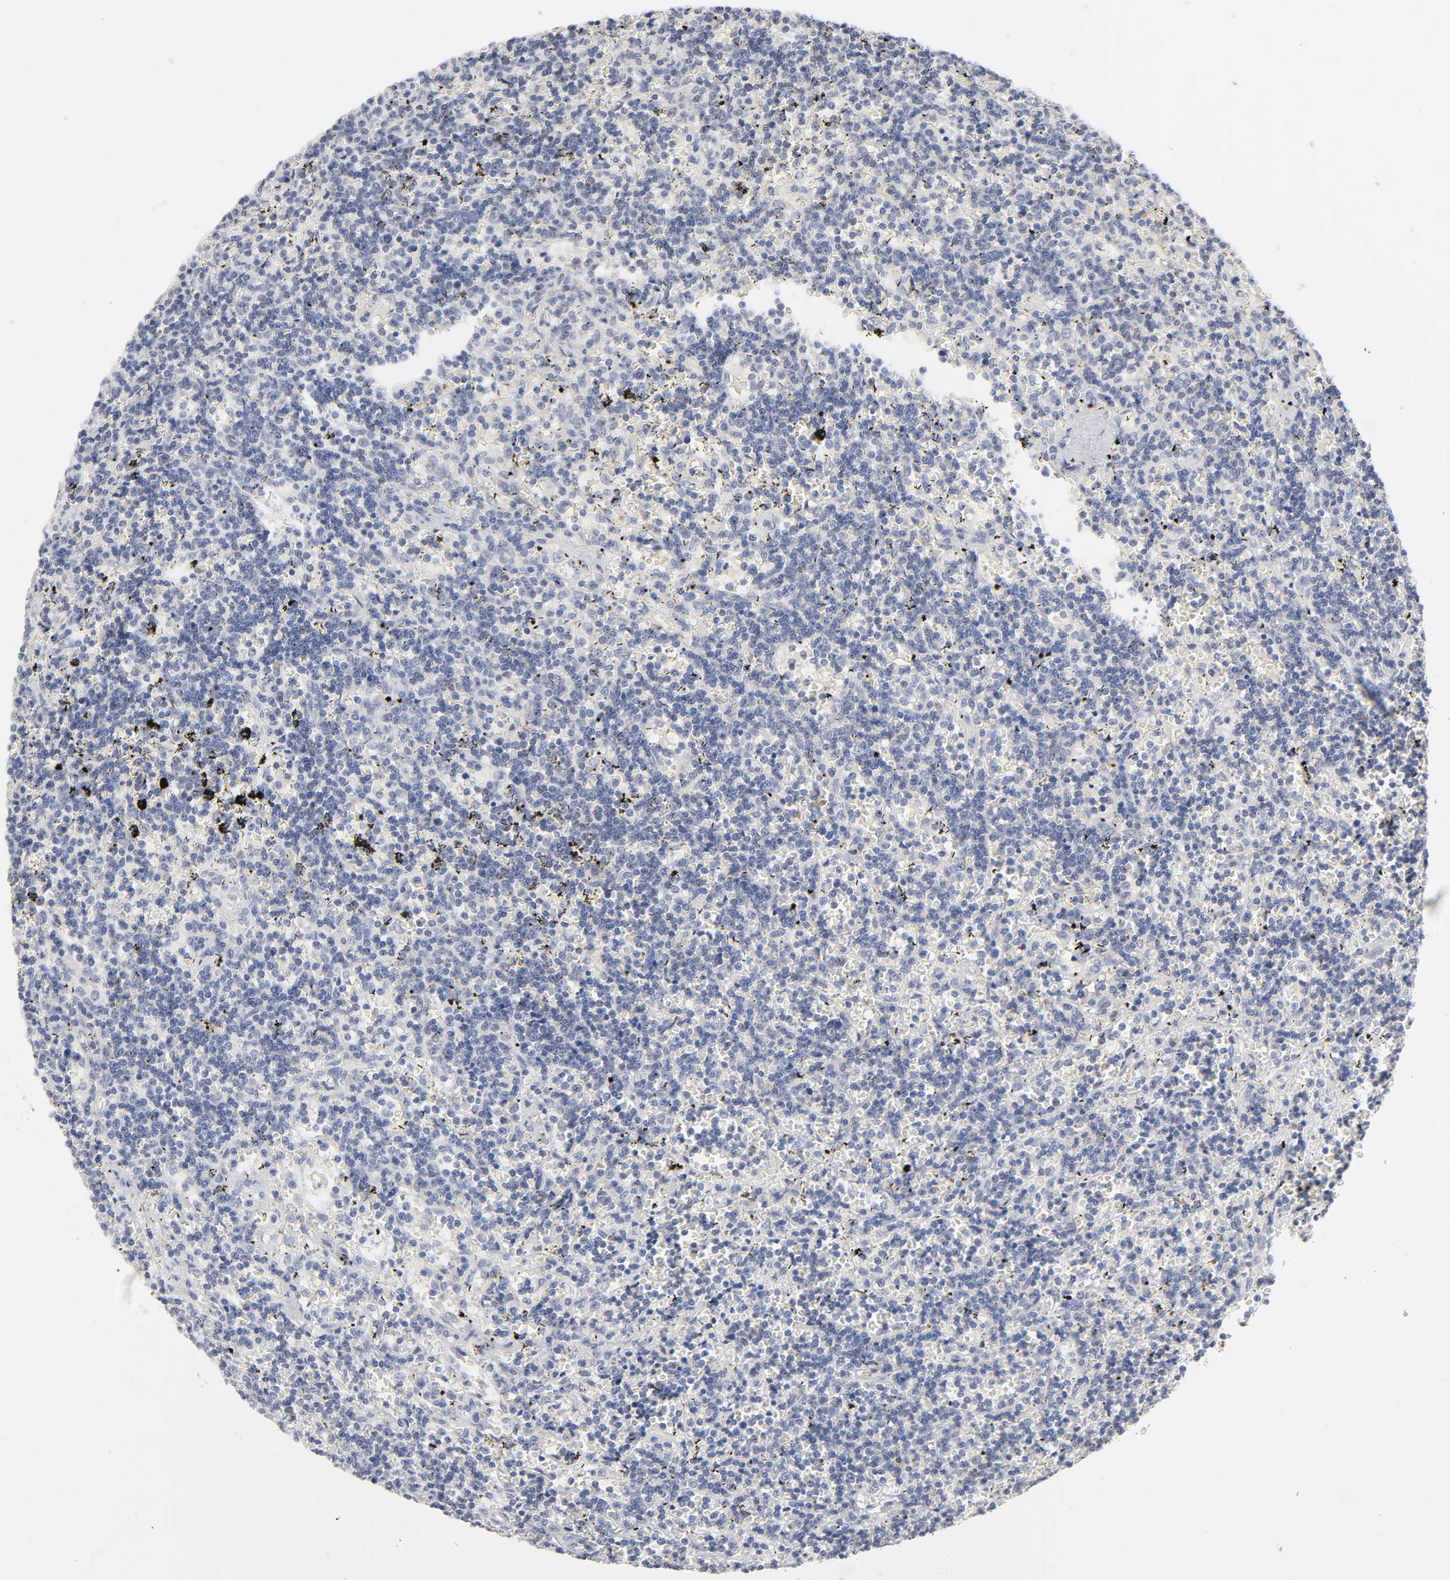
{"staining": {"intensity": "negative", "quantity": "none", "location": "none"}, "tissue": "lymphoma", "cell_type": "Tumor cells", "image_type": "cancer", "snomed": [{"axis": "morphology", "description": "Malignant lymphoma, non-Hodgkin's type, Low grade"}, {"axis": "topography", "description": "Spleen"}], "caption": "Tumor cells show no significant protein positivity in lymphoma.", "gene": "HNF4A", "patient": {"sex": "male", "age": 60}}